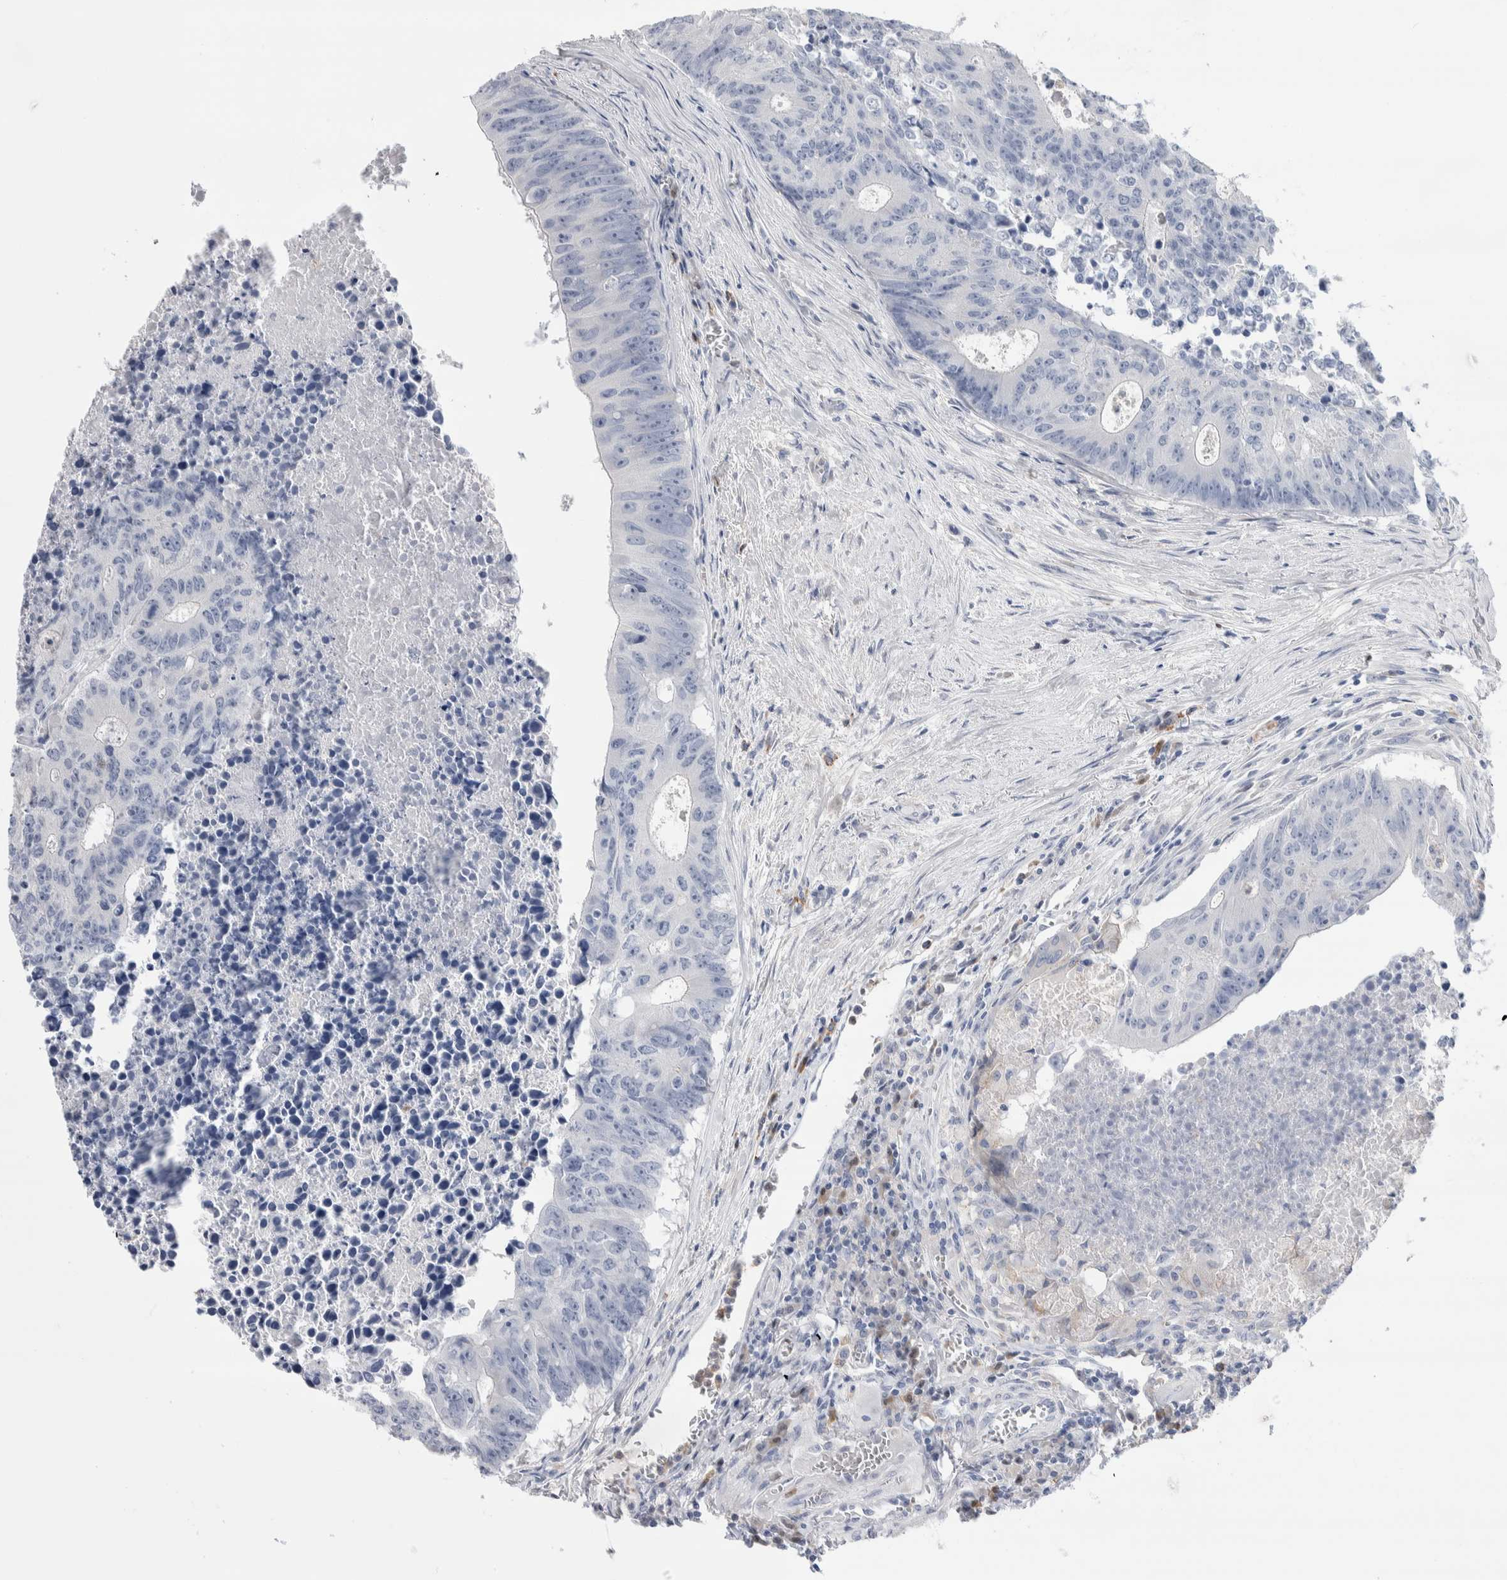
{"staining": {"intensity": "negative", "quantity": "none", "location": "none"}, "tissue": "colorectal cancer", "cell_type": "Tumor cells", "image_type": "cancer", "snomed": [{"axis": "morphology", "description": "Adenocarcinoma, NOS"}, {"axis": "topography", "description": "Colon"}], "caption": "Immunohistochemistry (IHC) of human adenocarcinoma (colorectal) shows no expression in tumor cells. (Brightfield microscopy of DAB IHC at high magnification).", "gene": "LURAP1L", "patient": {"sex": "male", "age": 87}}